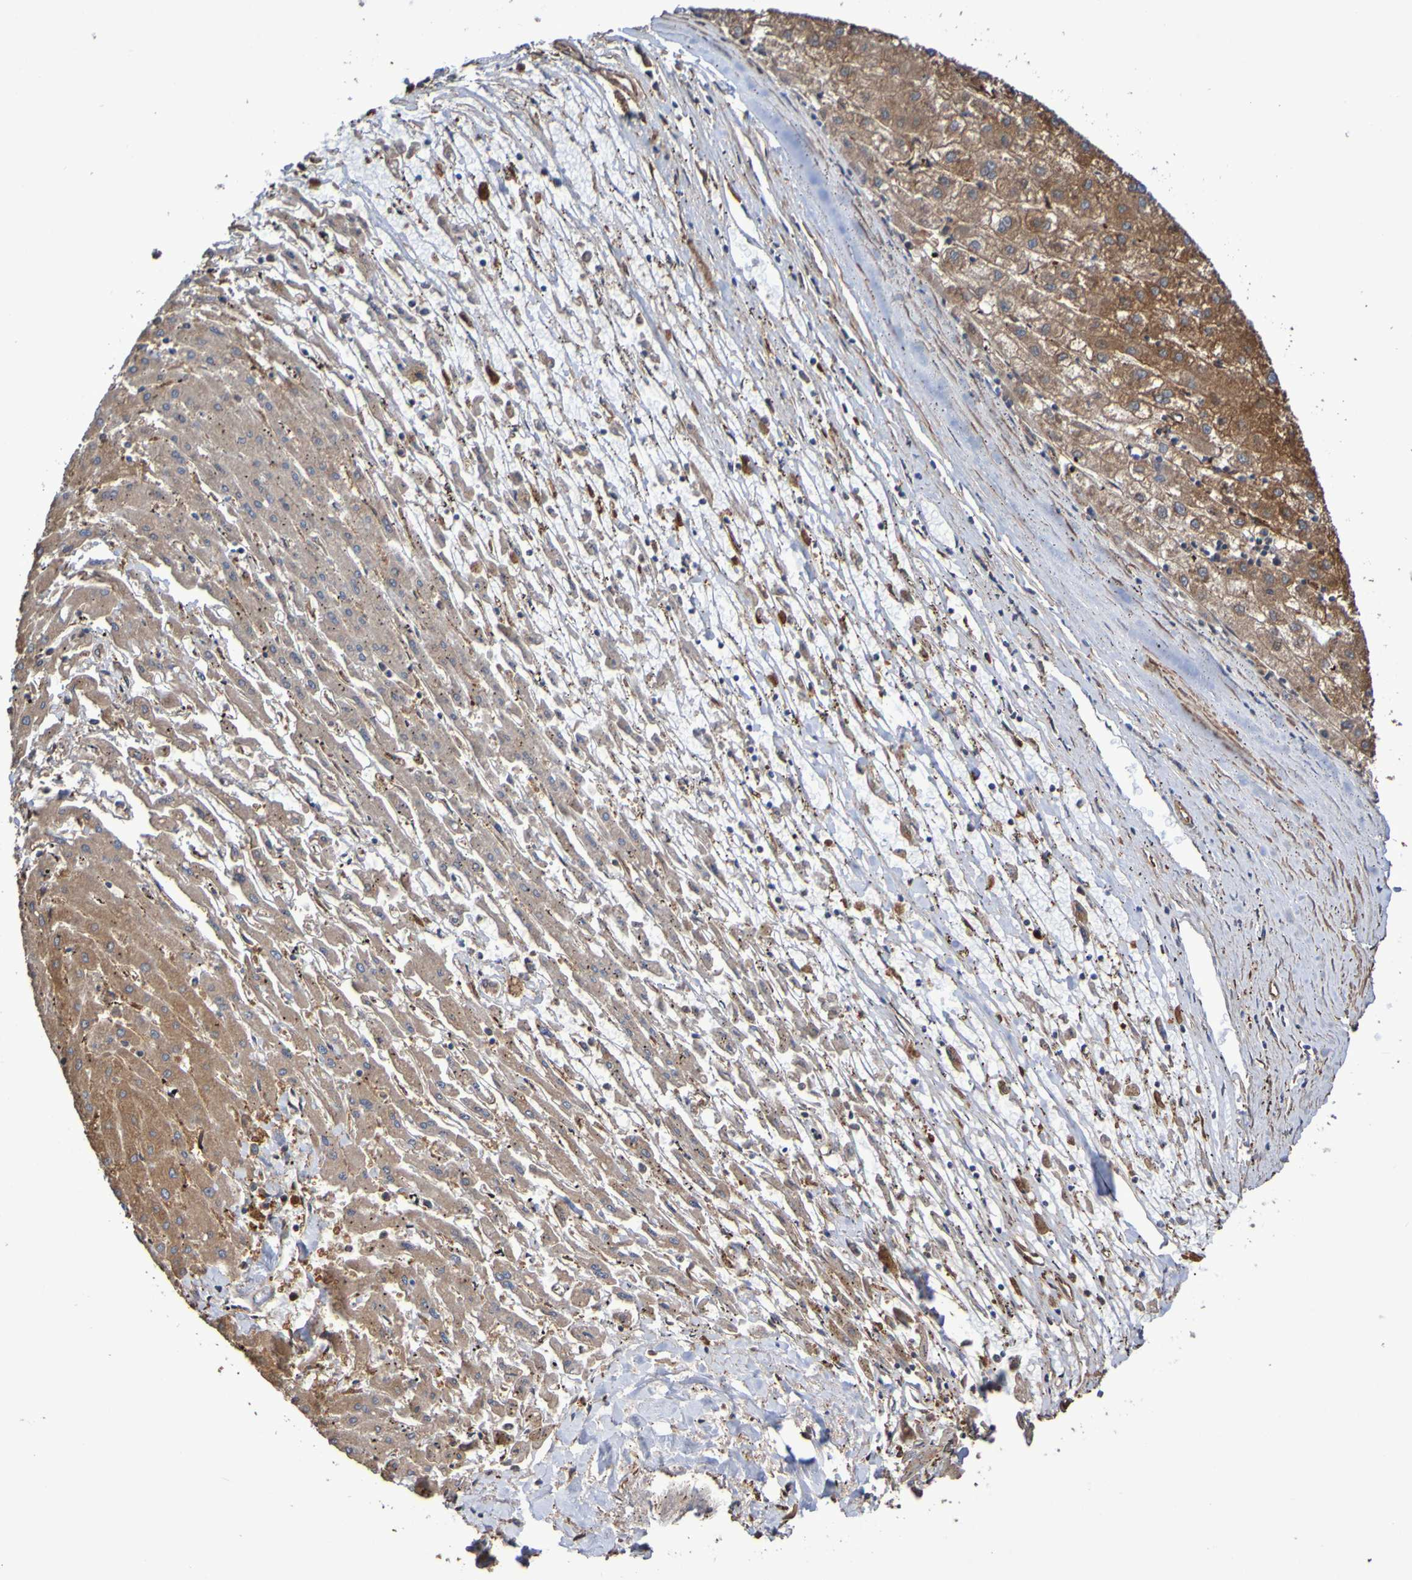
{"staining": {"intensity": "moderate", "quantity": ">75%", "location": "cytoplasmic/membranous"}, "tissue": "liver cancer", "cell_type": "Tumor cells", "image_type": "cancer", "snomed": [{"axis": "morphology", "description": "Carcinoma, Hepatocellular, NOS"}, {"axis": "topography", "description": "Liver"}], "caption": "Liver hepatocellular carcinoma stained with a brown dye displays moderate cytoplasmic/membranous positive expression in about >75% of tumor cells.", "gene": "RAB11A", "patient": {"sex": "male", "age": 72}}